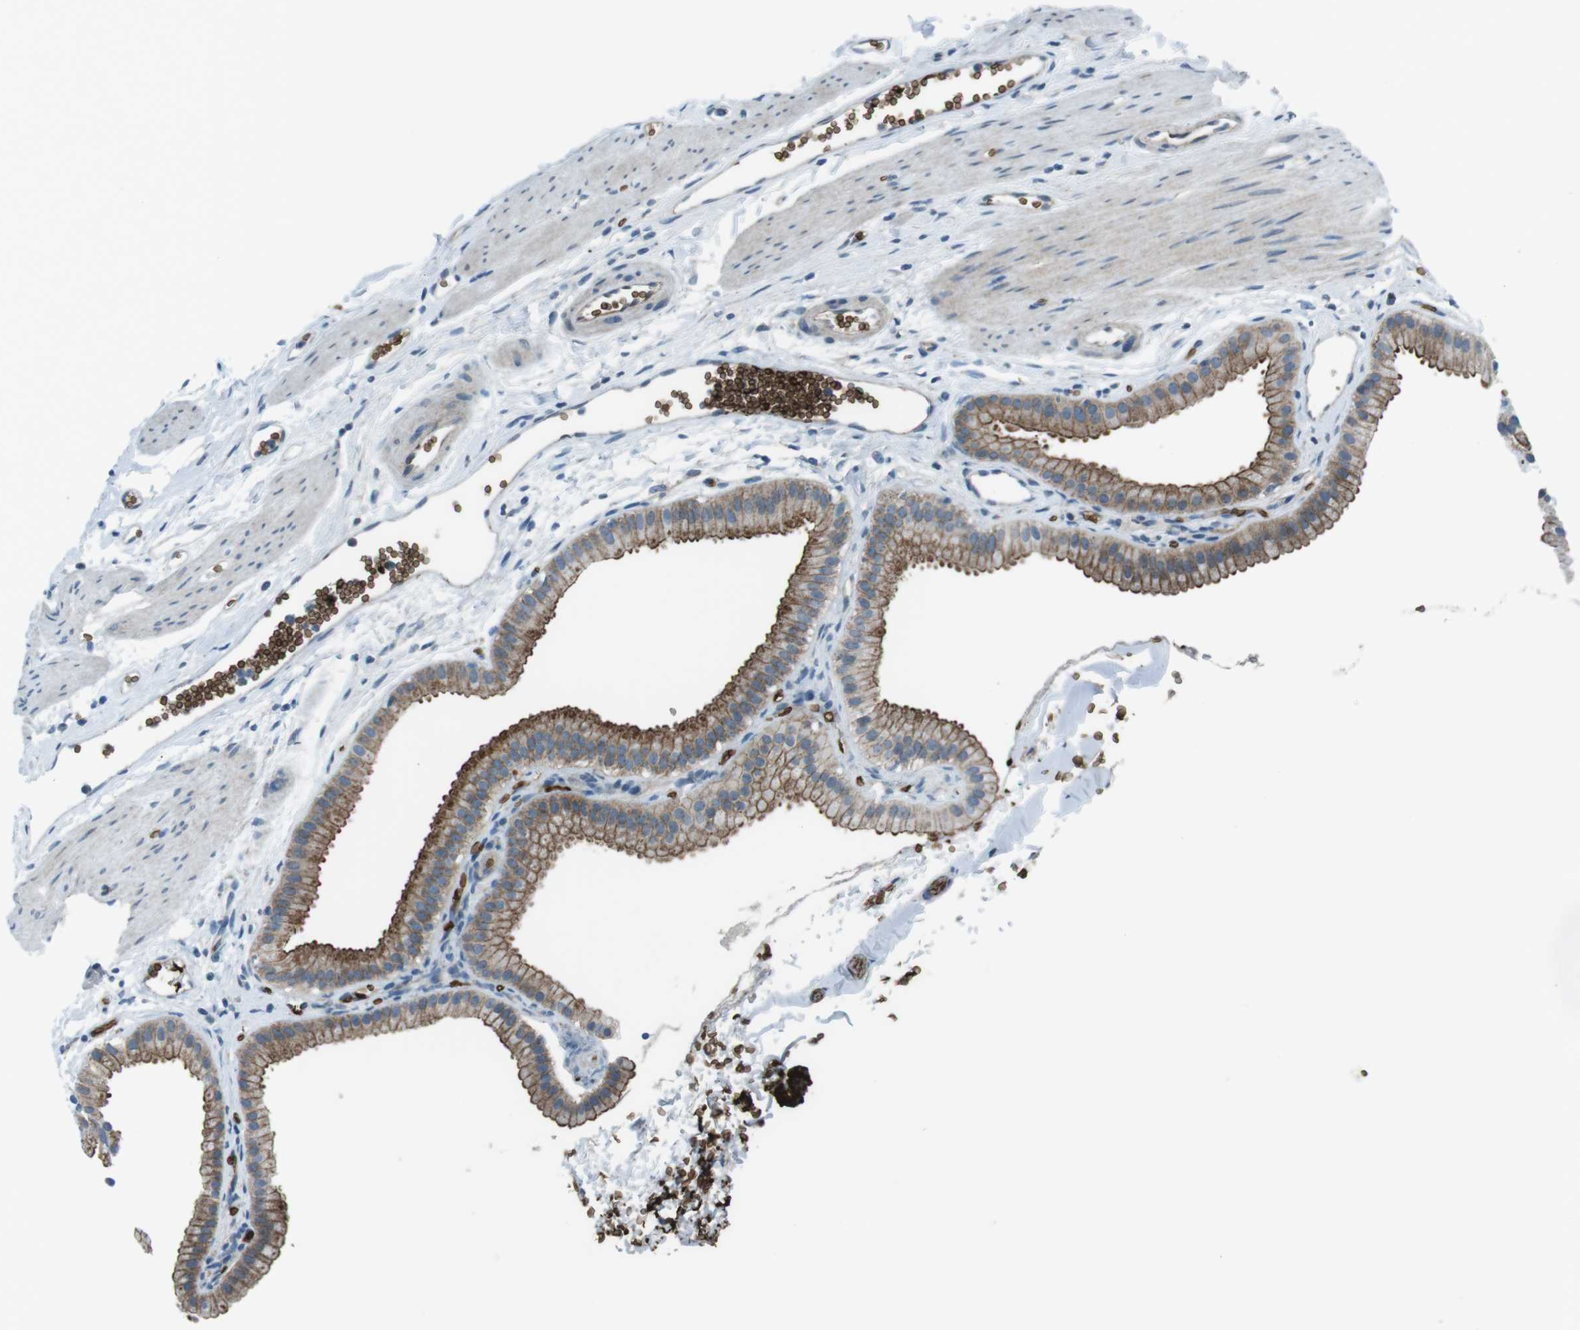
{"staining": {"intensity": "moderate", "quantity": ">75%", "location": "cytoplasmic/membranous"}, "tissue": "gallbladder", "cell_type": "Glandular cells", "image_type": "normal", "snomed": [{"axis": "morphology", "description": "Normal tissue, NOS"}, {"axis": "topography", "description": "Gallbladder"}], "caption": "Unremarkable gallbladder was stained to show a protein in brown. There is medium levels of moderate cytoplasmic/membranous expression in approximately >75% of glandular cells.", "gene": "SPTA1", "patient": {"sex": "female", "age": 64}}